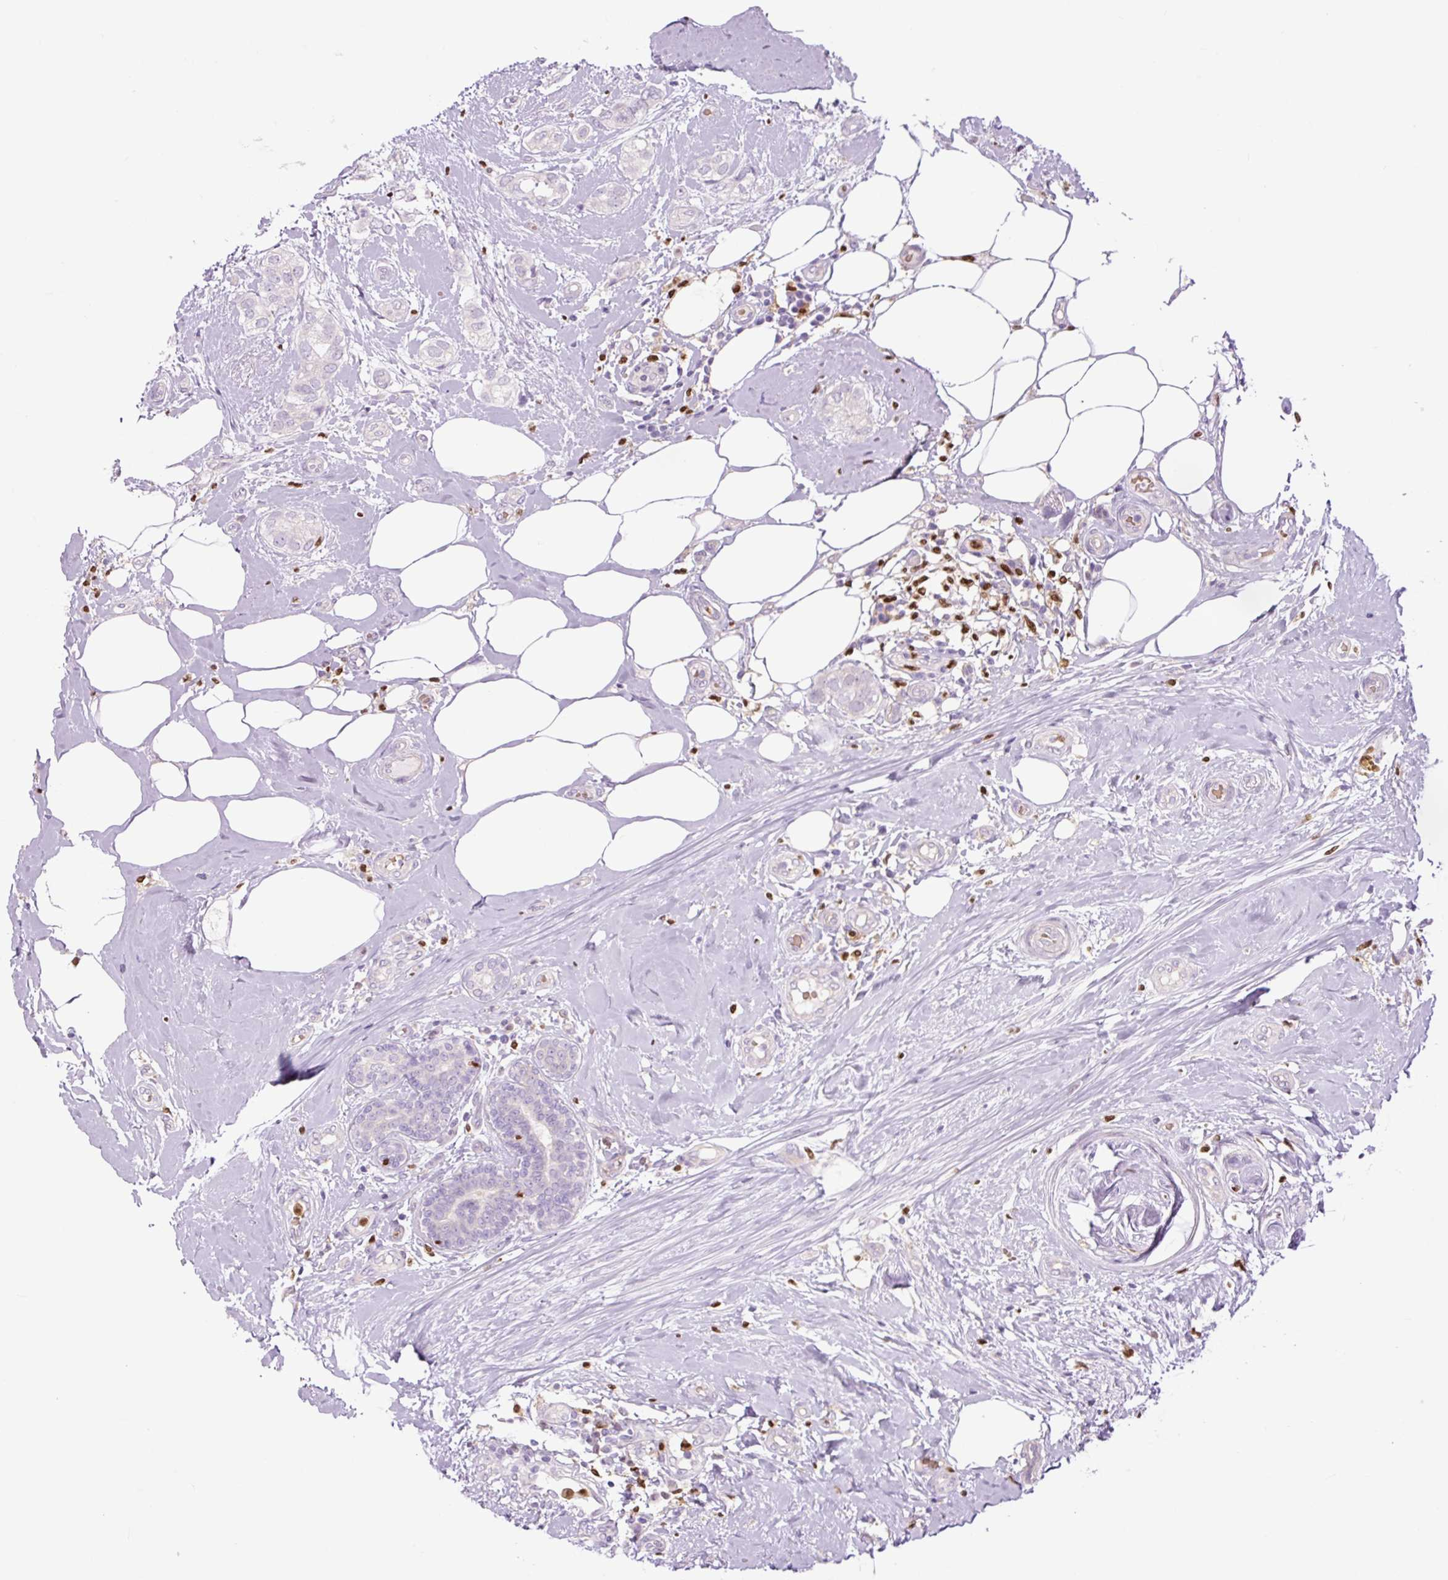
{"staining": {"intensity": "negative", "quantity": "none", "location": "none"}, "tissue": "breast cancer", "cell_type": "Tumor cells", "image_type": "cancer", "snomed": [{"axis": "morphology", "description": "Duct carcinoma"}, {"axis": "topography", "description": "Breast"}], "caption": "This micrograph is of breast cancer (infiltrating ductal carcinoma) stained with IHC to label a protein in brown with the nuclei are counter-stained blue. There is no staining in tumor cells.", "gene": "SPI1", "patient": {"sex": "female", "age": 73}}